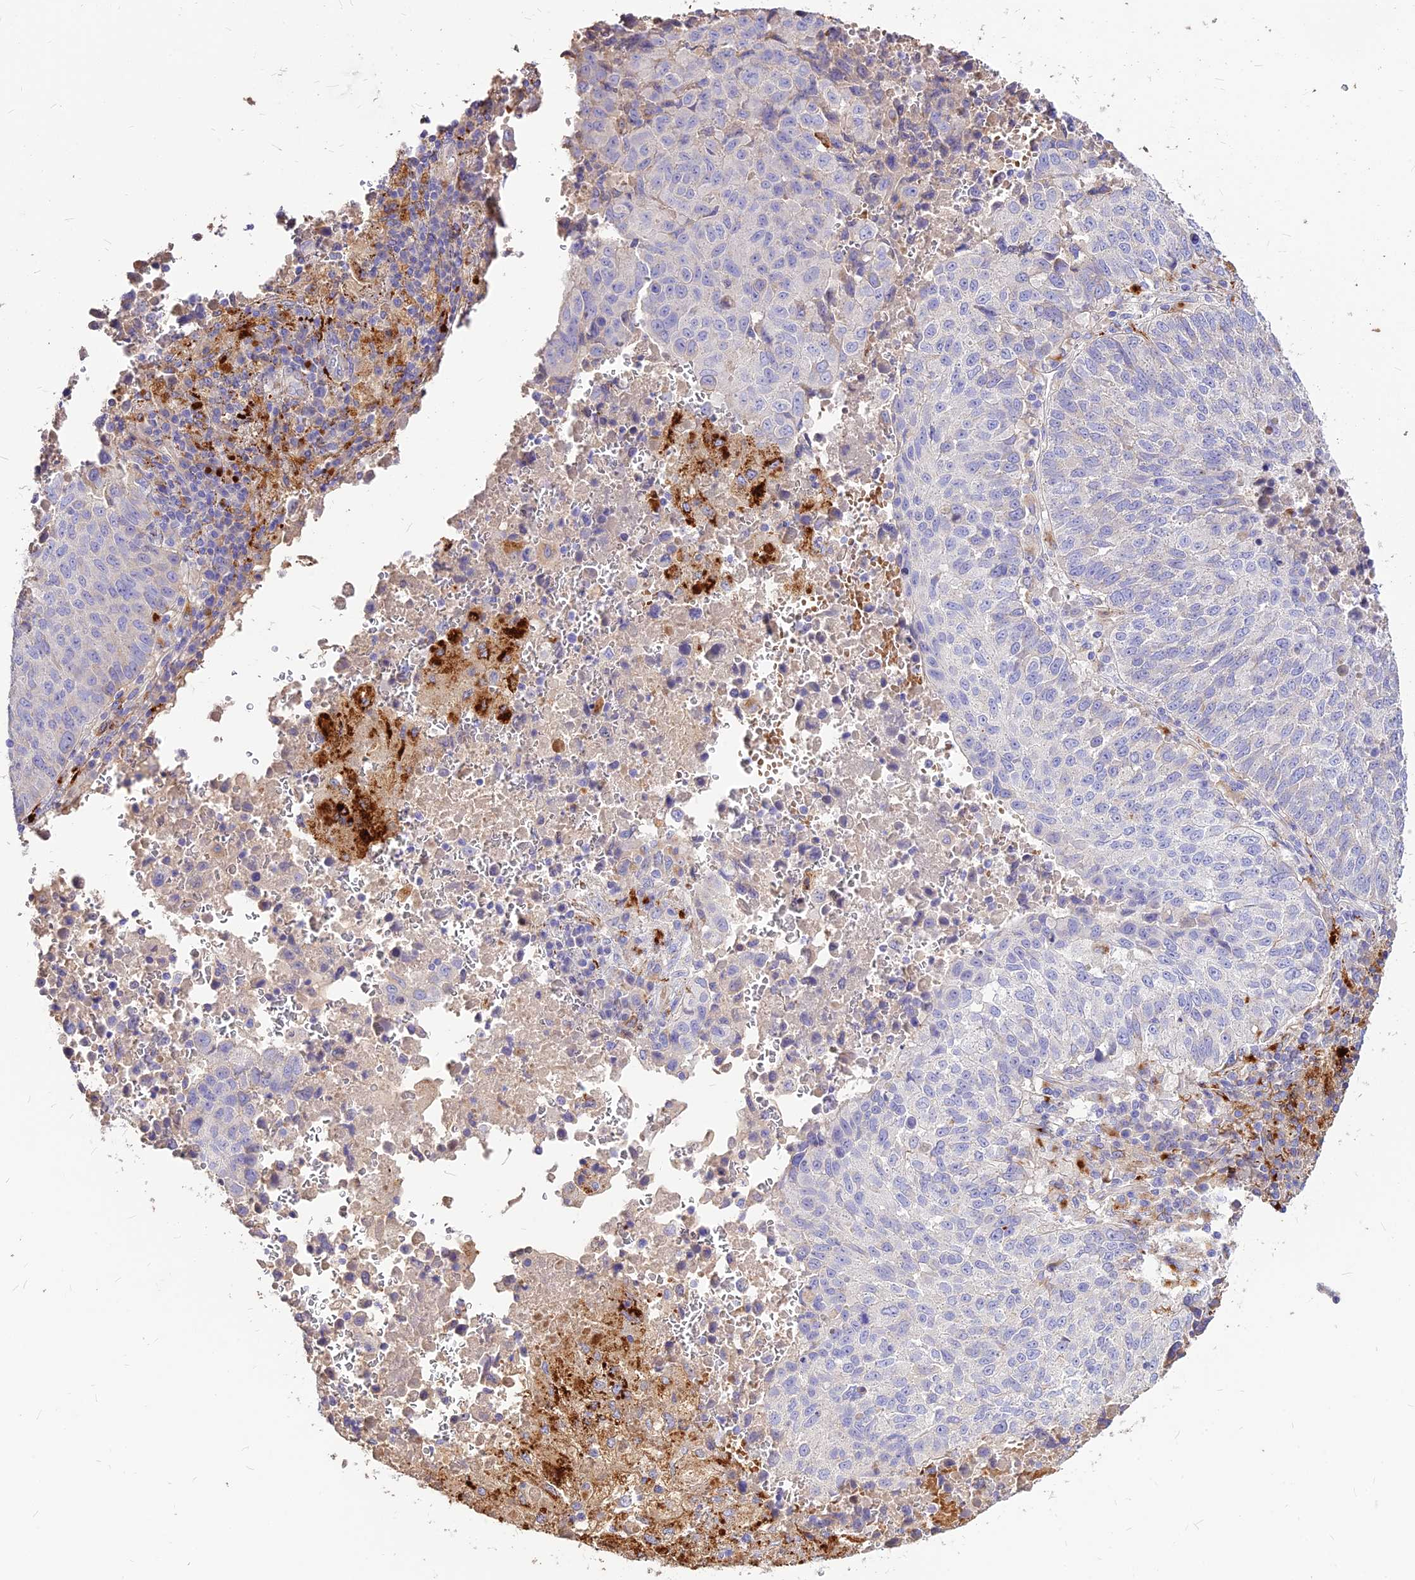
{"staining": {"intensity": "negative", "quantity": "none", "location": "none"}, "tissue": "lung cancer", "cell_type": "Tumor cells", "image_type": "cancer", "snomed": [{"axis": "morphology", "description": "Squamous cell carcinoma, NOS"}, {"axis": "topography", "description": "Lung"}], "caption": "Immunohistochemistry (IHC) of human lung cancer reveals no expression in tumor cells.", "gene": "RIMOC1", "patient": {"sex": "male", "age": 73}}